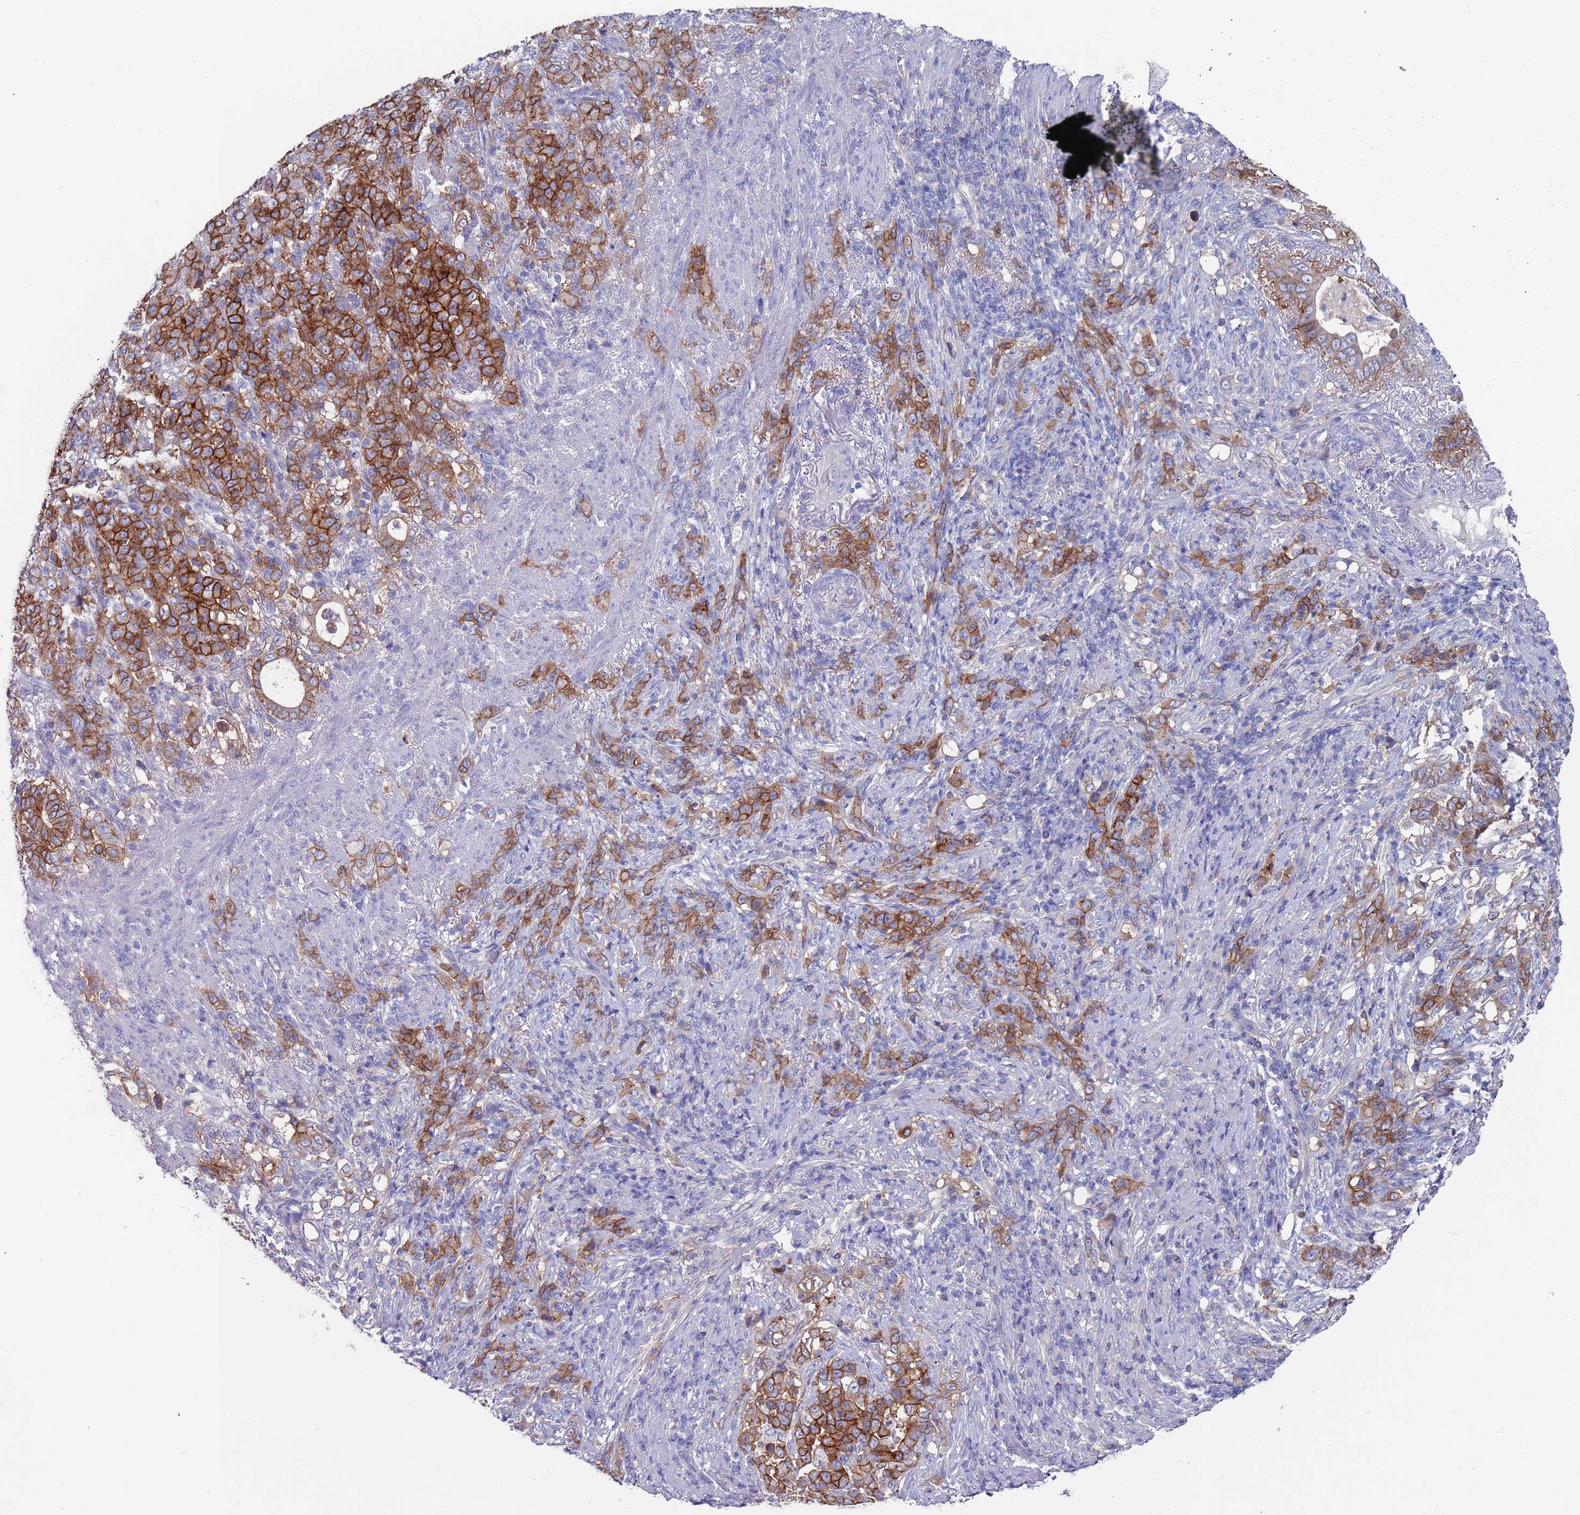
{"staining": {"intensity": "strong", "quantity": ">75%", "location": "cytoplasmic/membranous"}, "tissue": "stomach cancer", "cell_type": "Tumor cells", "image_type": "cancer", "snomed": [{"axis": "morphology", "description": "Normal tissue, NOS"}, {"axis": "morphology", "description": "Adenocarcinoma, NOS"}, {"axis": "topography", "description": "Stomach"}], "caption": "Stomach adenocarcinoma was stained to show a protein in brown. There is high levels of strong cytoplasmic/membranous positivity in approximately >75% of tumor cells. The protein is shown in brown color, while the nuclei are stained blue.", "gene": "KRTCAP3", "patient": {"sex": "female", "age": 79}}